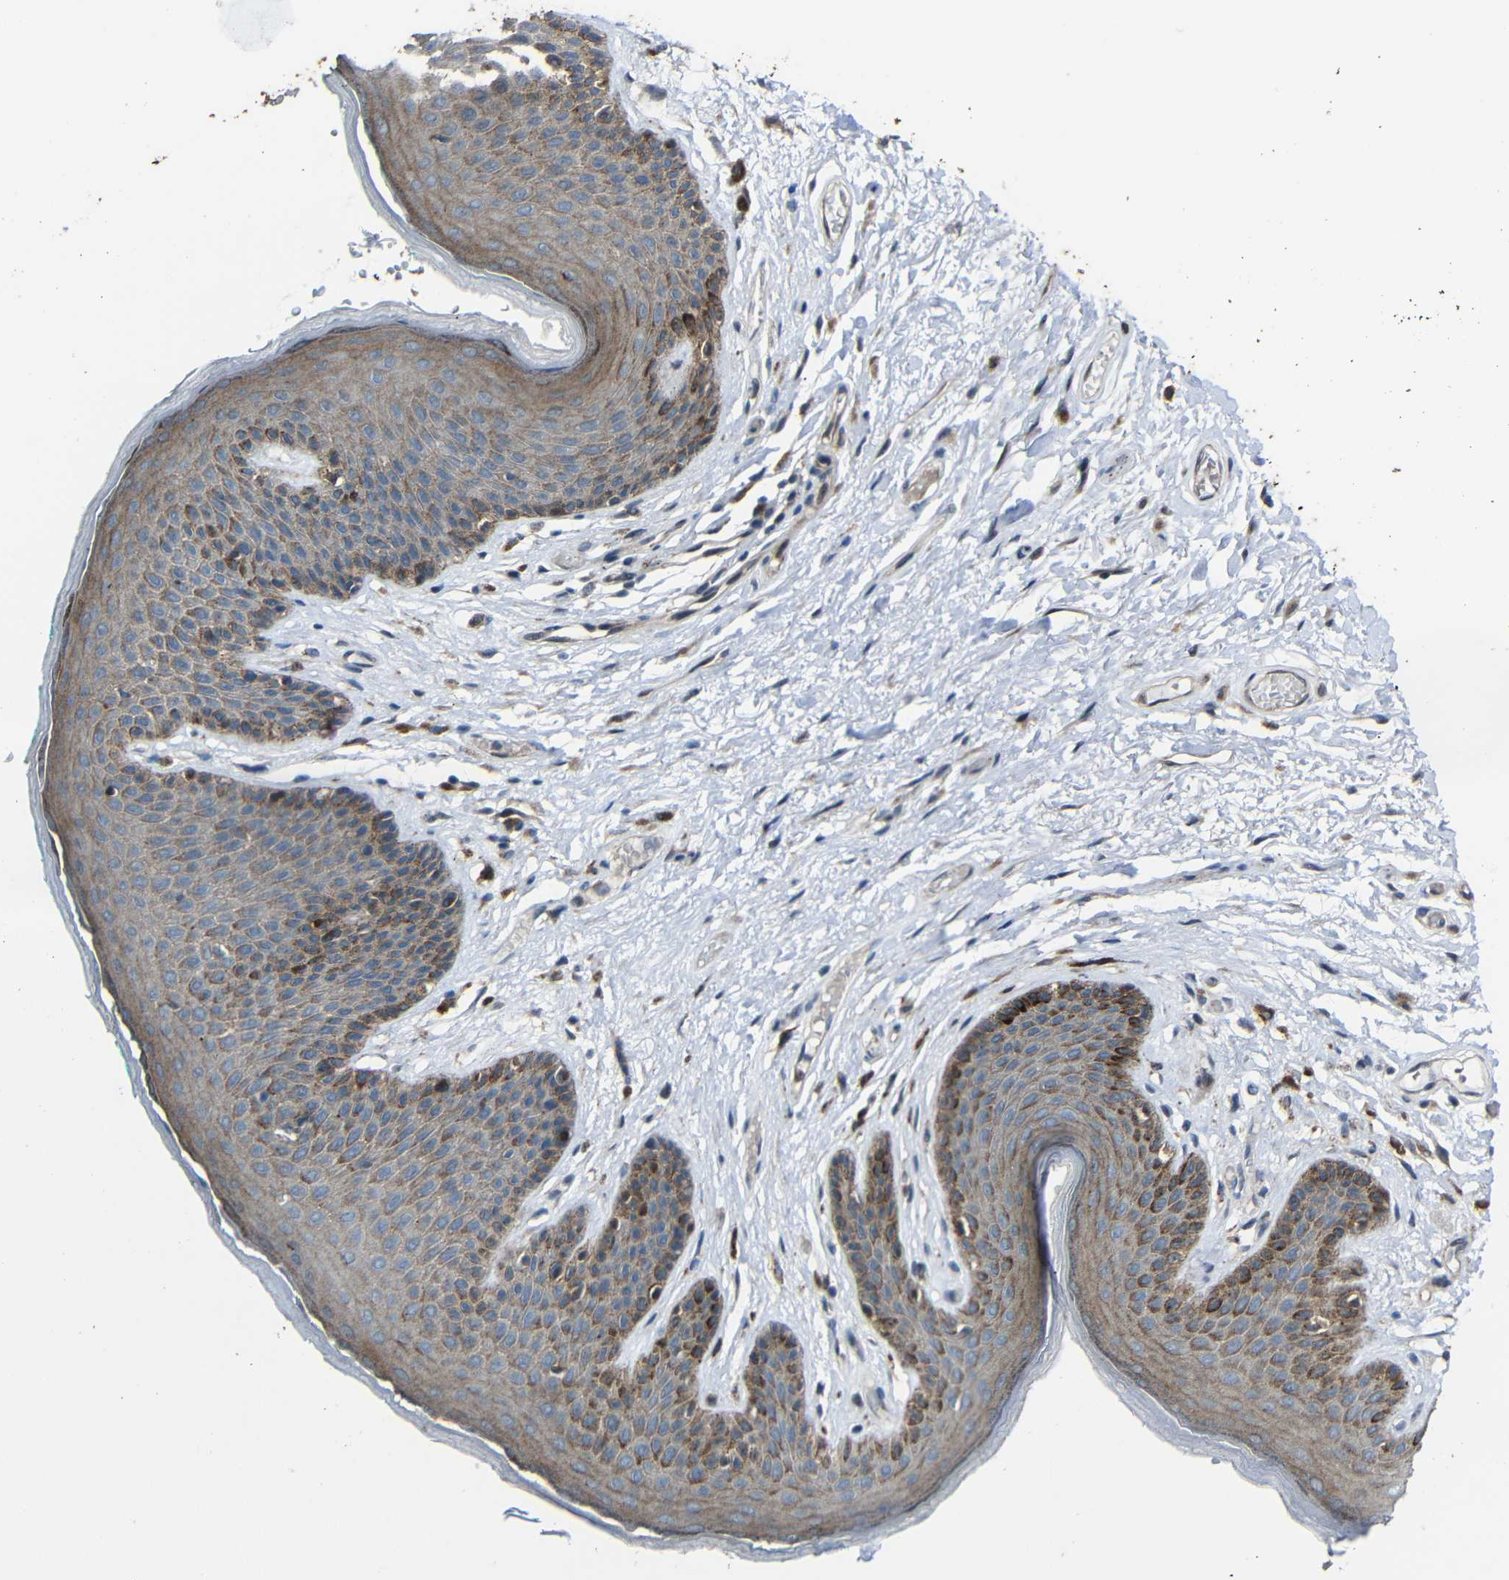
{"staining": {"intensity": "moderate", "quantity": ">75%", "location": "cytoplasmic/membranous"}, "tissue": "skin", "cell_type": "Epidermal cells", "image_type": "normal", "snomed": [{"axis": "morphology", "description": "Normal tissue, NOS"}, {"axis": "topography", "description": "Anal"}], "caption": "Skin stained with immunohistochemistry (IHC) displays moderate cytoplasmic/membranous expression in approximately >75% of epidermal cells. The protein is shown in brown color, while the nuclei are stained blue.", "gene": "DNAJC5", "patient": {"sex": "male", "age": 74}}